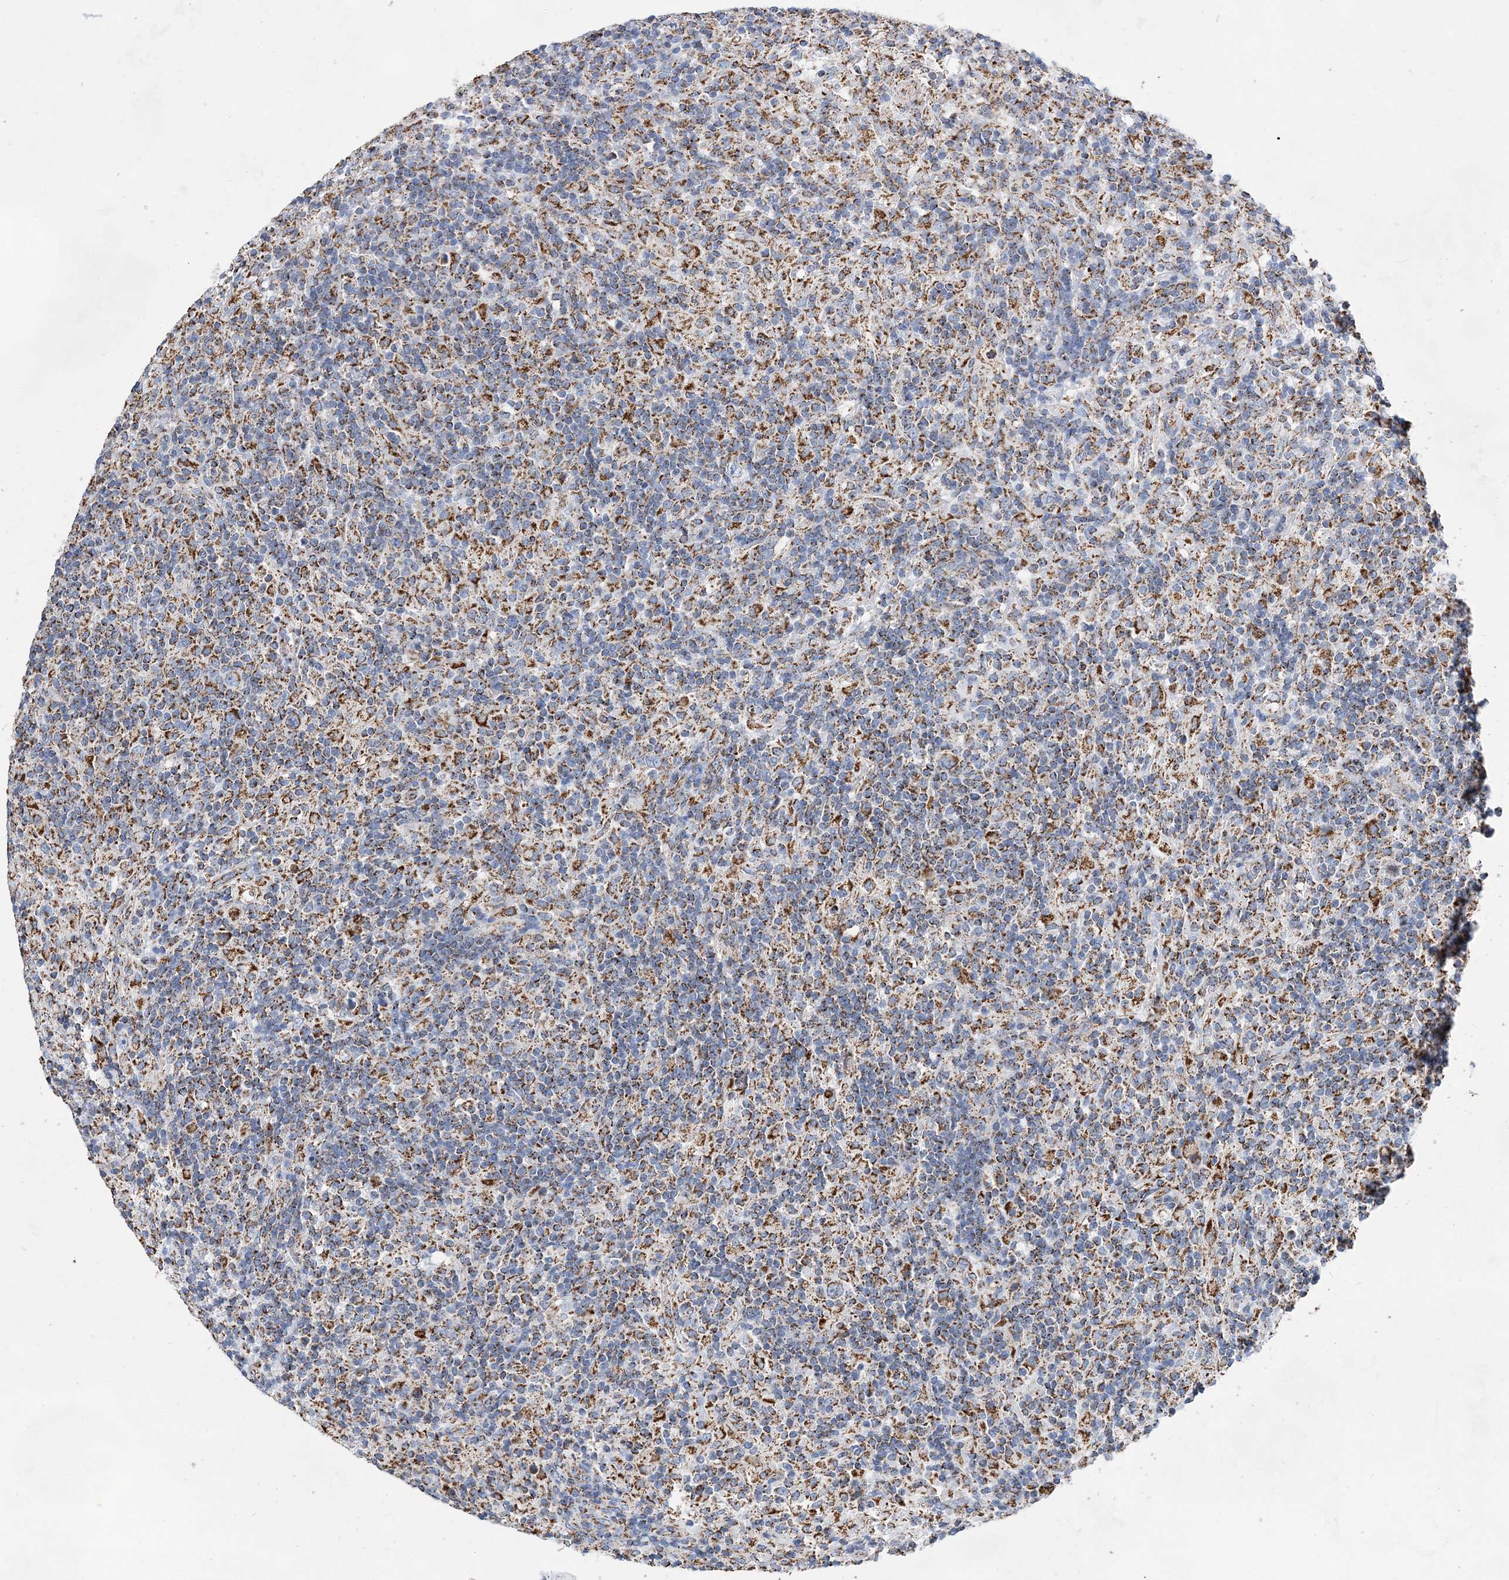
{"staining": {"intensity": "moderate", "quantity": "25%-75%", "location": "cytoplasmic/membranous"}, "tissue": "lymphoma", "cell_type": "Tumor cells", "image_type": "cancer", "snomed": [{"axis": "morphology", "description": "Hodgkin's disease, NOS"}, {"axis": "topography", "description": "Lymph node"}], "caption": "Immunohistochemistry image of neoplastic tissue: human Hodgkin's disease stained using IHC reveals medium levels of moderate protein expression localized specifically in the cytoplasmic/membranous of tumor cells, appearing as a cytoplasmic/membranous brown color.", "gene": "ACOT9", "patient": {"sex": "male", "age": 70}}